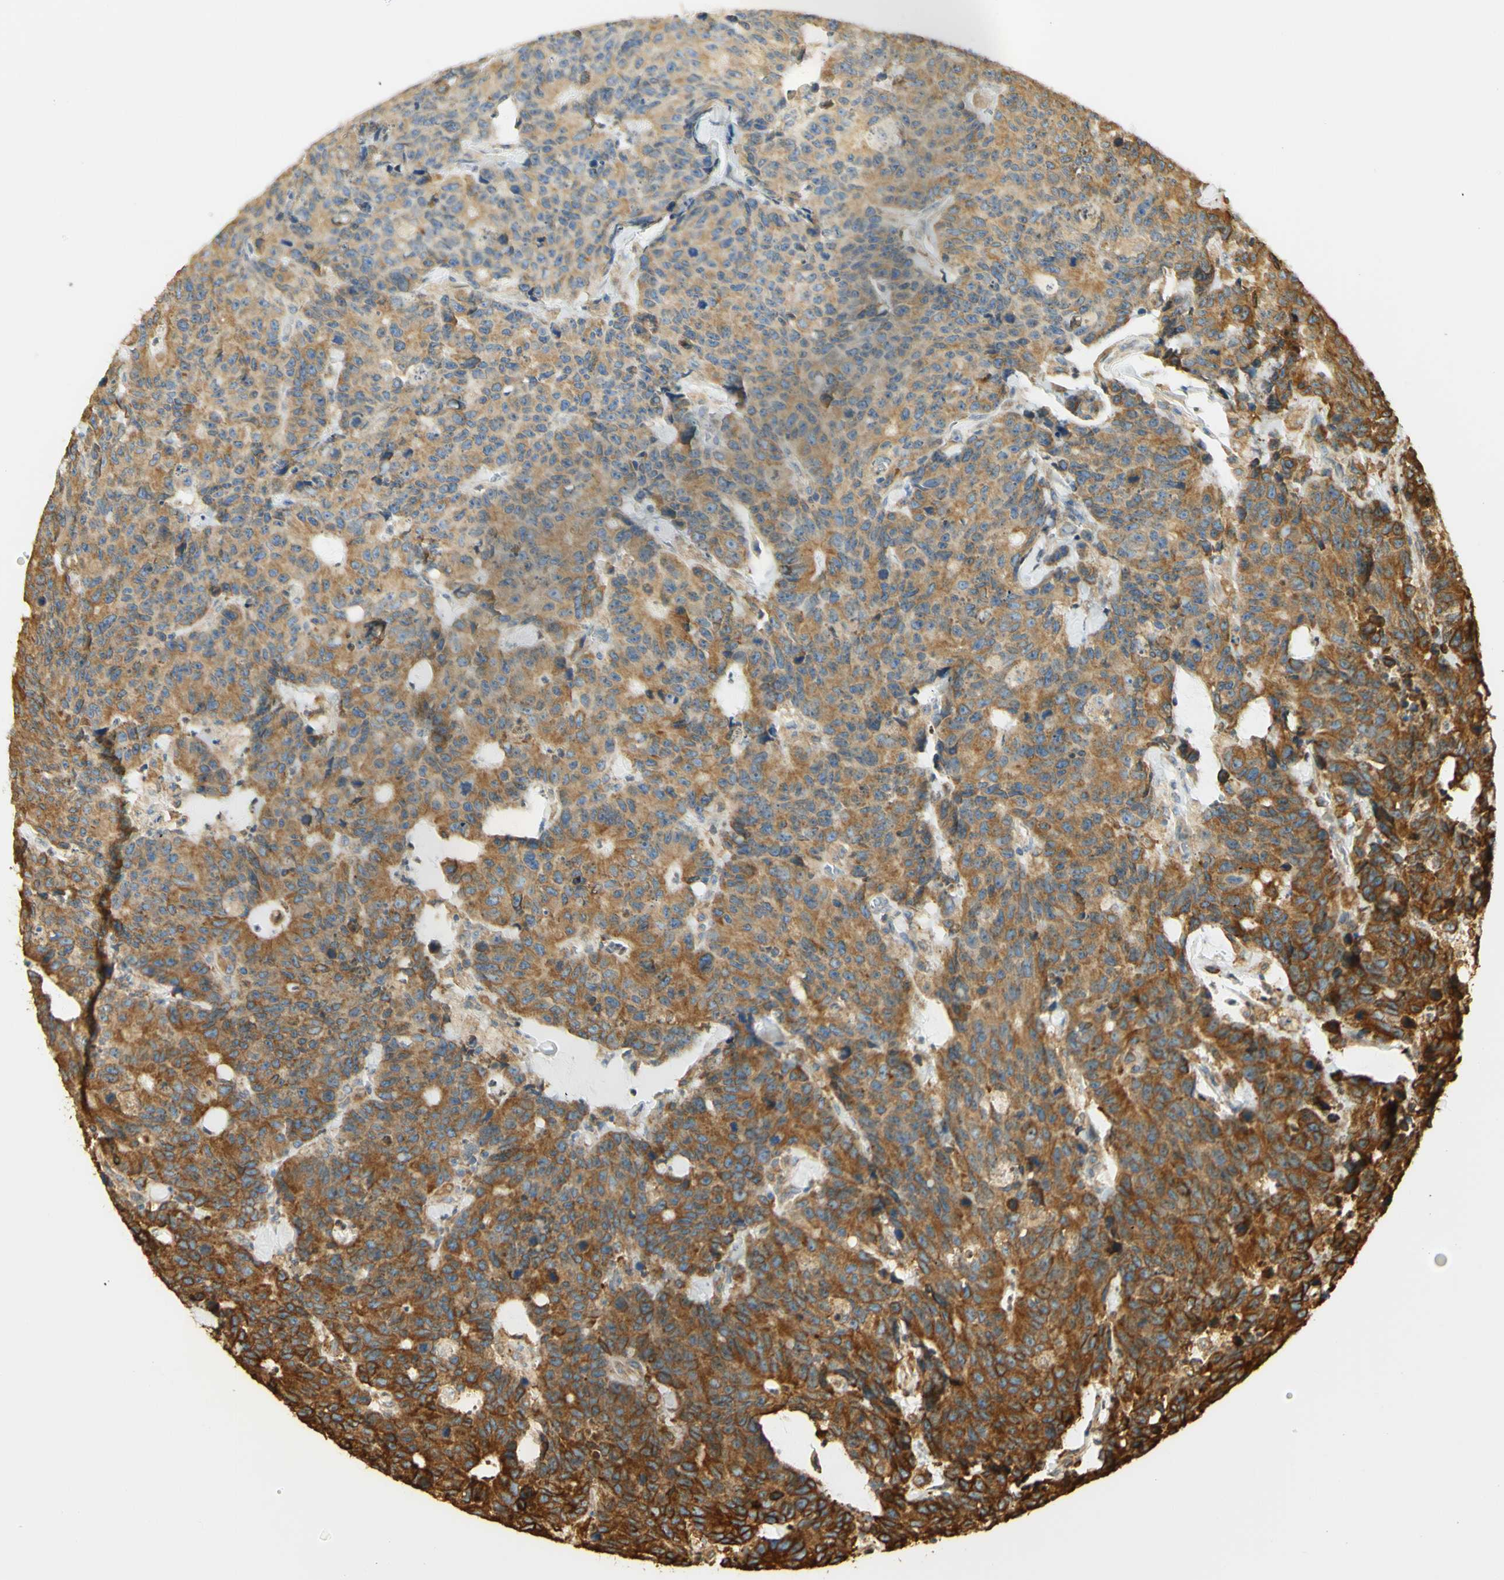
{"staining": {"intensity": "moderate", "quantity": "25%-75%", "location": "cytoplasmic/membranous"}, "tissue": "colorectal cancer", "cell_type": "Tumor cells", "image_type": "cancer", "snomed": [{"axis": "morphology", "description": "Adenocarcinoma, NOS"}, {"axis": "topography", "description": "Colon"}], "caption": "Adenocarcinoma (colorectal) stained with a protein marker shows moderate staining in tumor cells.", "gene": "CANX", "patient": {"sex": "female", "age": 86}}